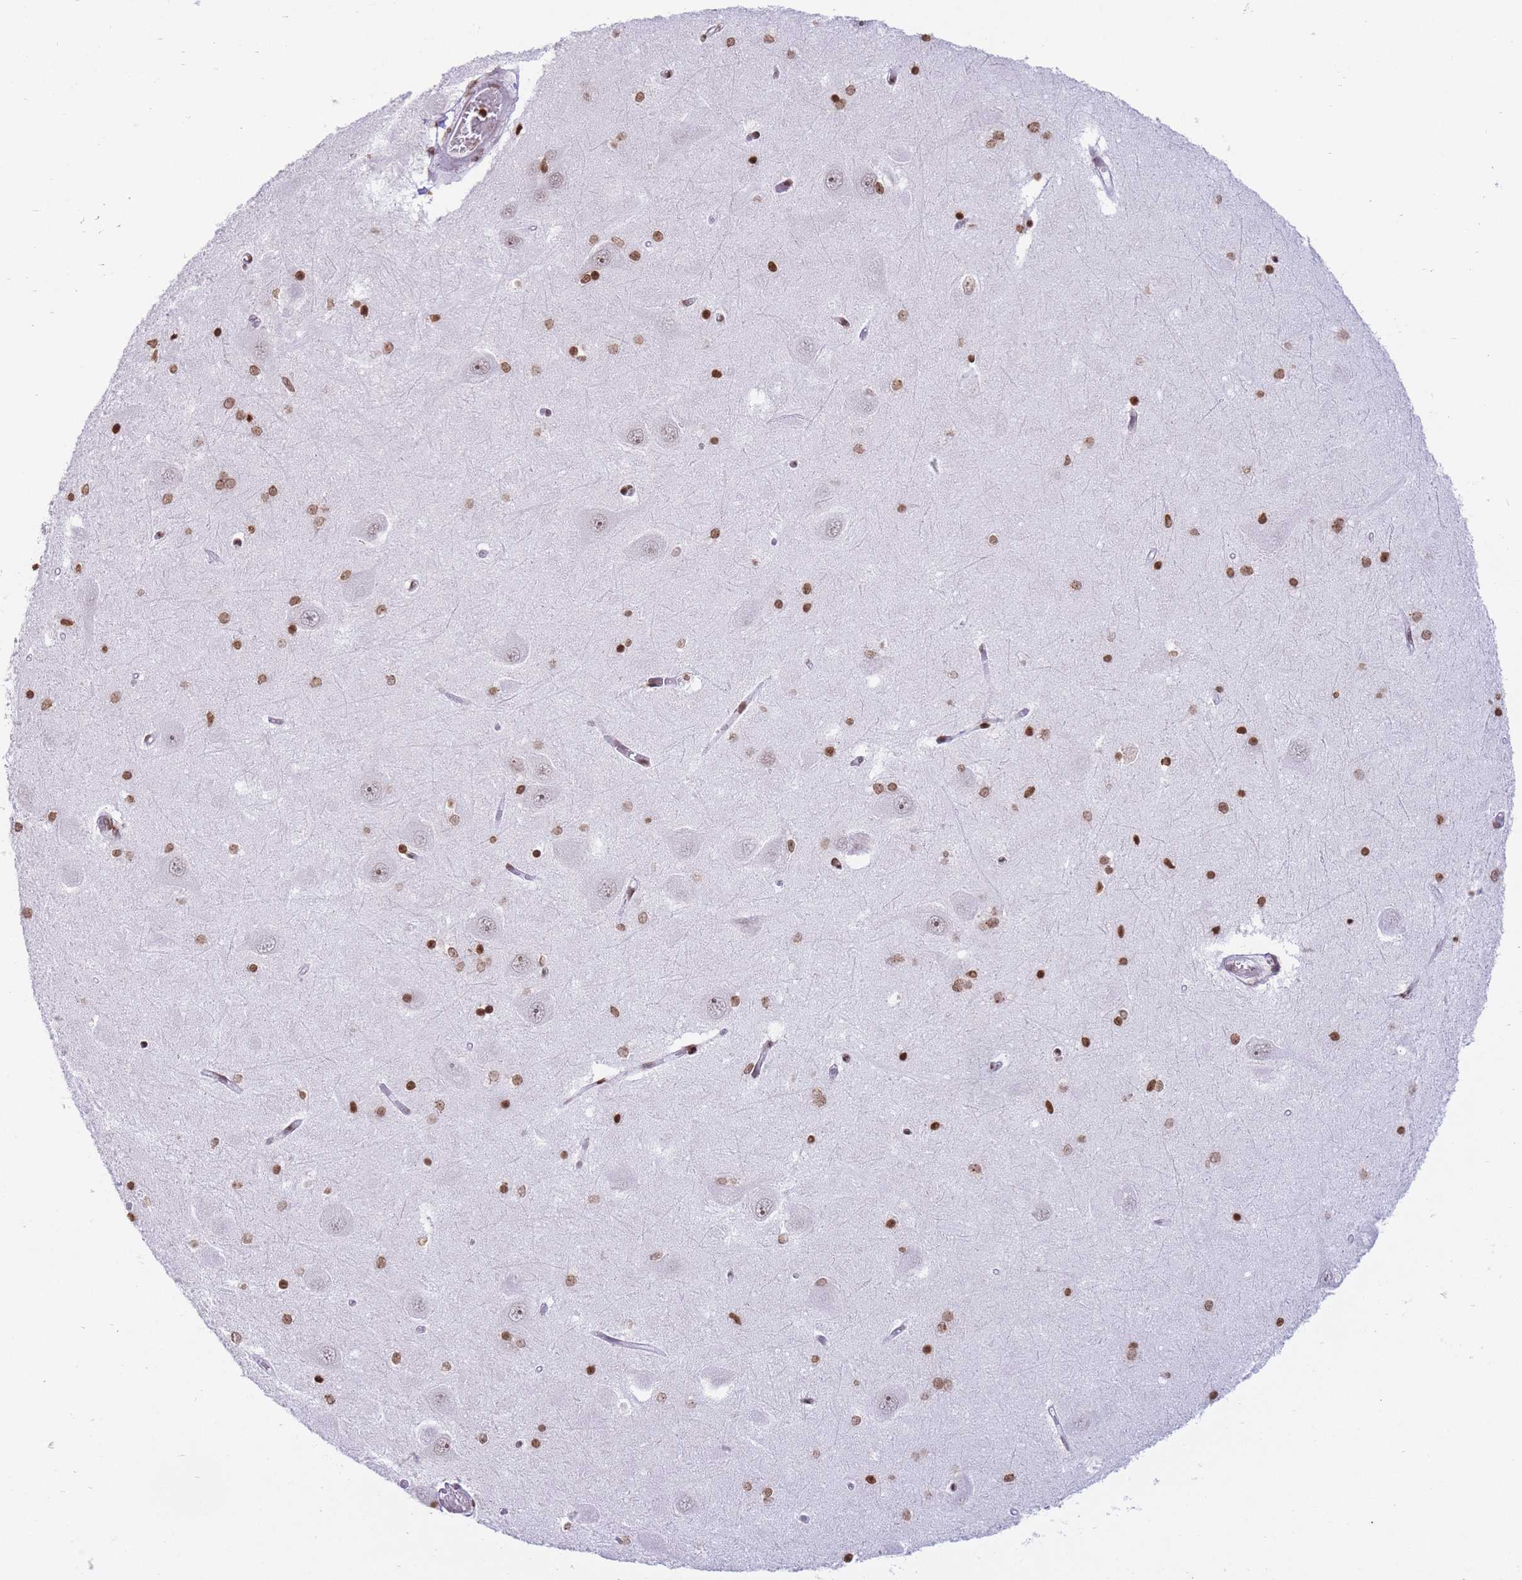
{"staining": {"intensity": "strong", "quantity": "25%-75%", "location": "nuclear"}, "tissue": "hippocampus", "cell_type": "Glial cells", "image_type": "normal", "snomed": [{"axis": "morphology", "description": "Normal tissue, NOS"}, {"axis": "topography", "description": "Hippocampus"}], "caption": "Strong nuclear staining for a protein is identified in about 25%-75% of glial cells of unremarkable hippocampus using immunohistochemistry (IHC).", "gene": "SHISAL1", "patient": {"sex": "male", "age": 45}}